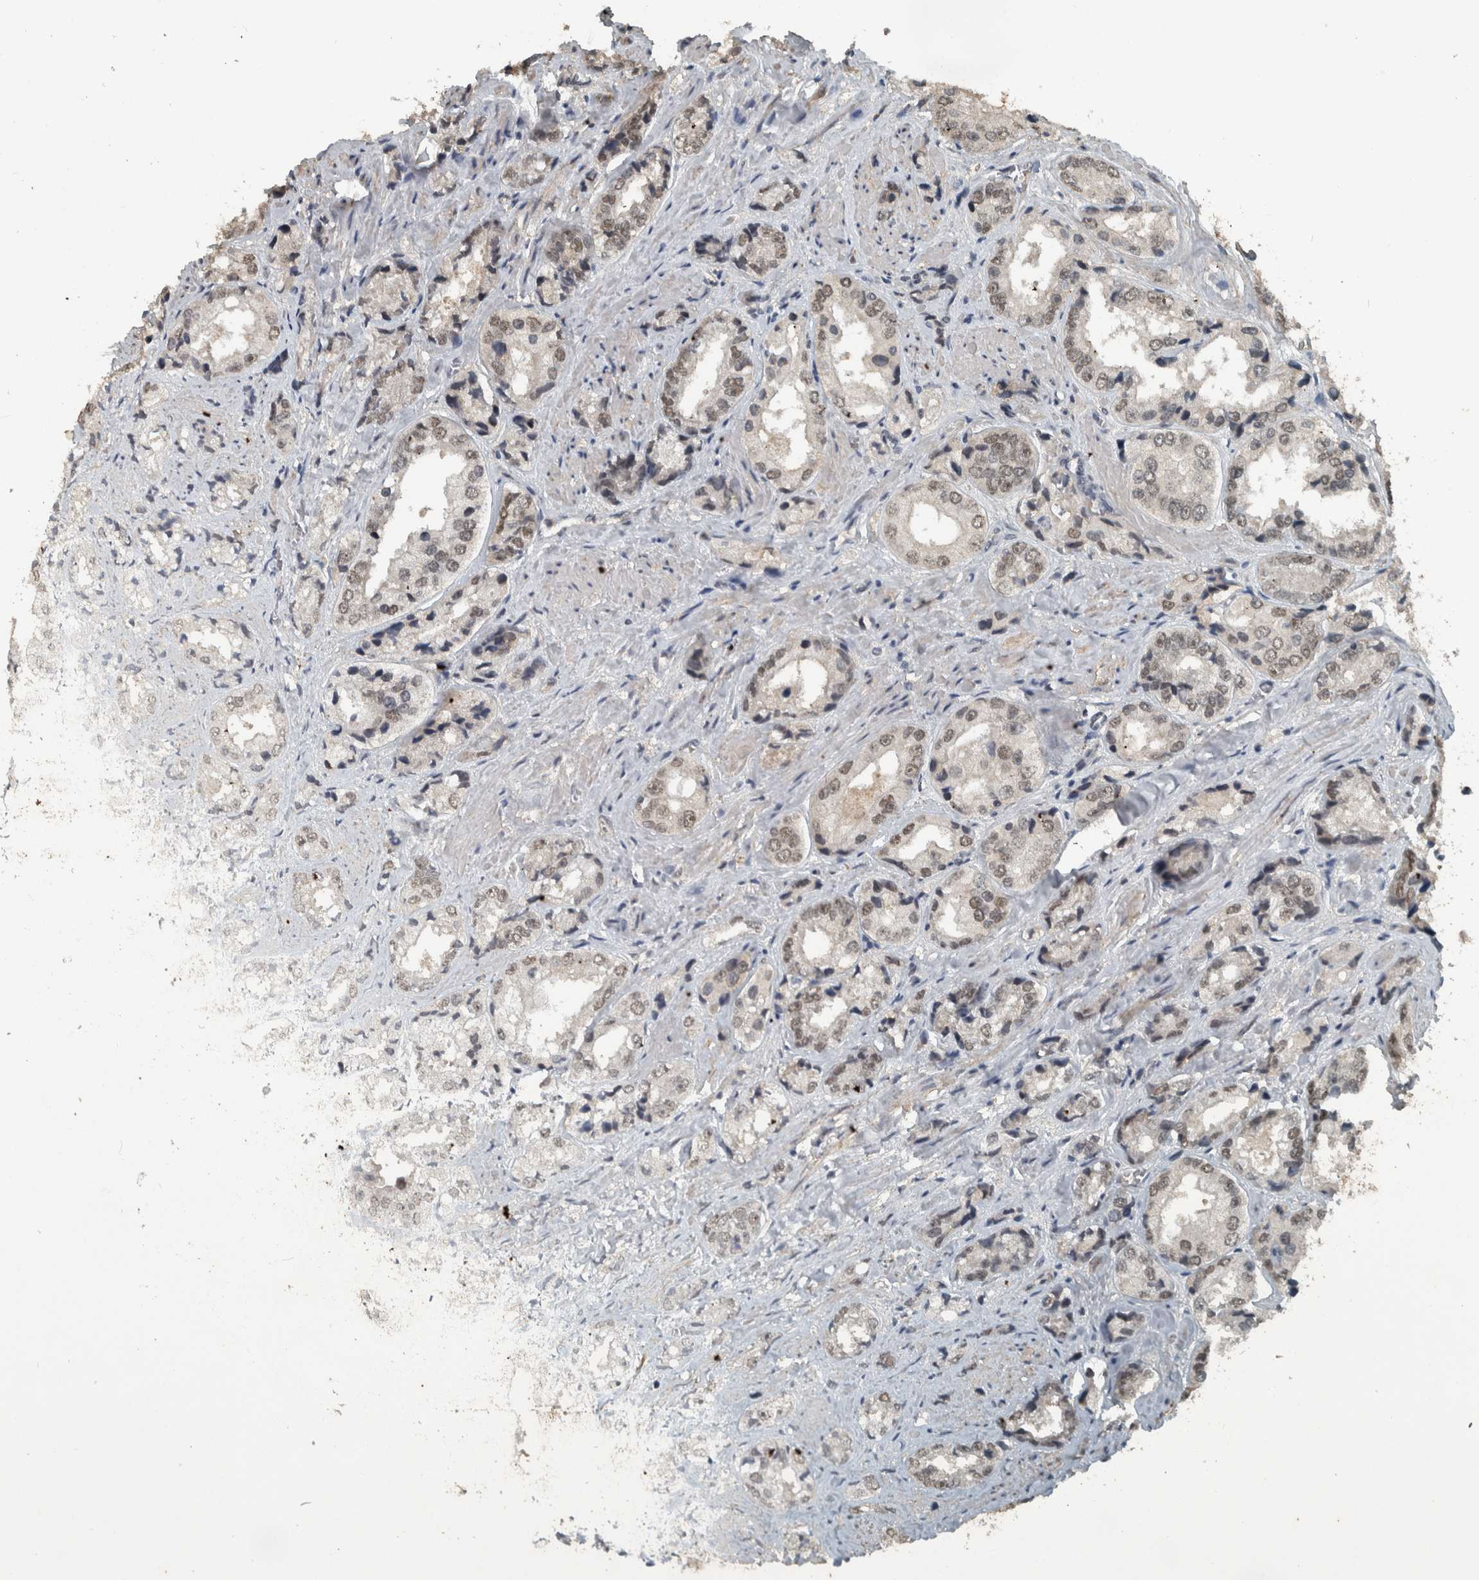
{"staining": {"intensity": "moderate", "quantity": ">75%", "location": "nuclear"}, "tissue": "prostate cancer", "cell_type": "Tumor cells", "image_type": "cancer", "snomed": [{"axis": "morphology", "description": "Adenocarcinoma, High grade"}, {"axis": "topography", "description": "Prostate"}], "caption": "About >75% of tumor cells in high-grade adenocarcinoma (prostate) show moderate nuclear protein staining as visualized by brown immunohistochemical staining.", "gene": "ZNF24", "patient": {"sex": "male", "age": 61}}